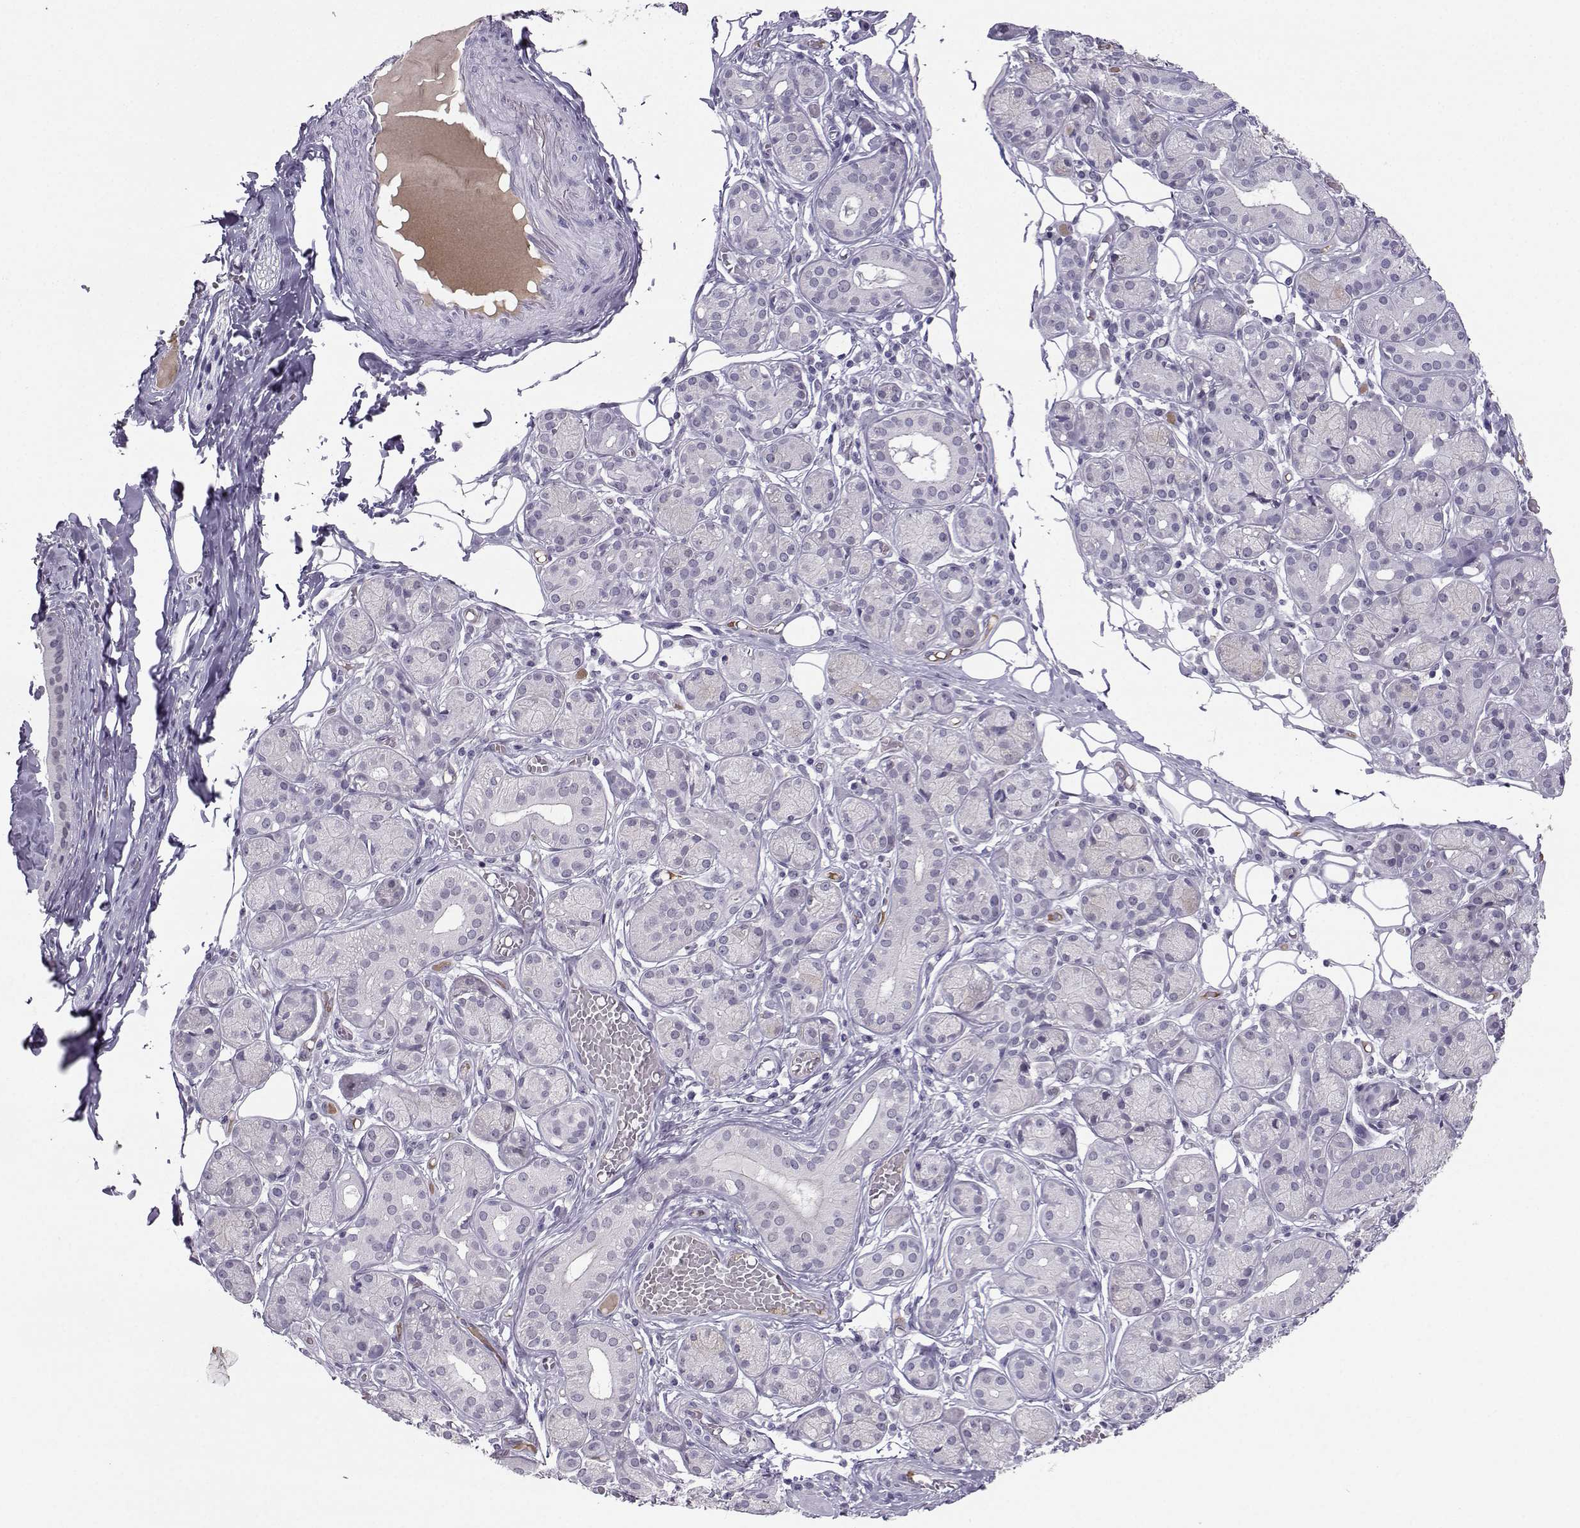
{"staining": {"intensity": "negative", "quantity": "none", "location": "none"}, "tissue": "salivary gland", "cell_type": "Glandular cells", "image_type": "normal", "snomed": [{"axis": "morphology", "description": "Normal tissue, NOS"}, {"axis": "topography", "description": "Salivary gland"}, {"axis": "topography", "description": "Peripheral nerve tissue"}], "caption": "Glandular cells are negative for protein expression in benign human salivary gland. The staining is performed using DAB brown chromogen with nuclei counter-stained in using hematoxylin.", "gene": "LHX1", "patient": {"sex": "male", "age": 71}}